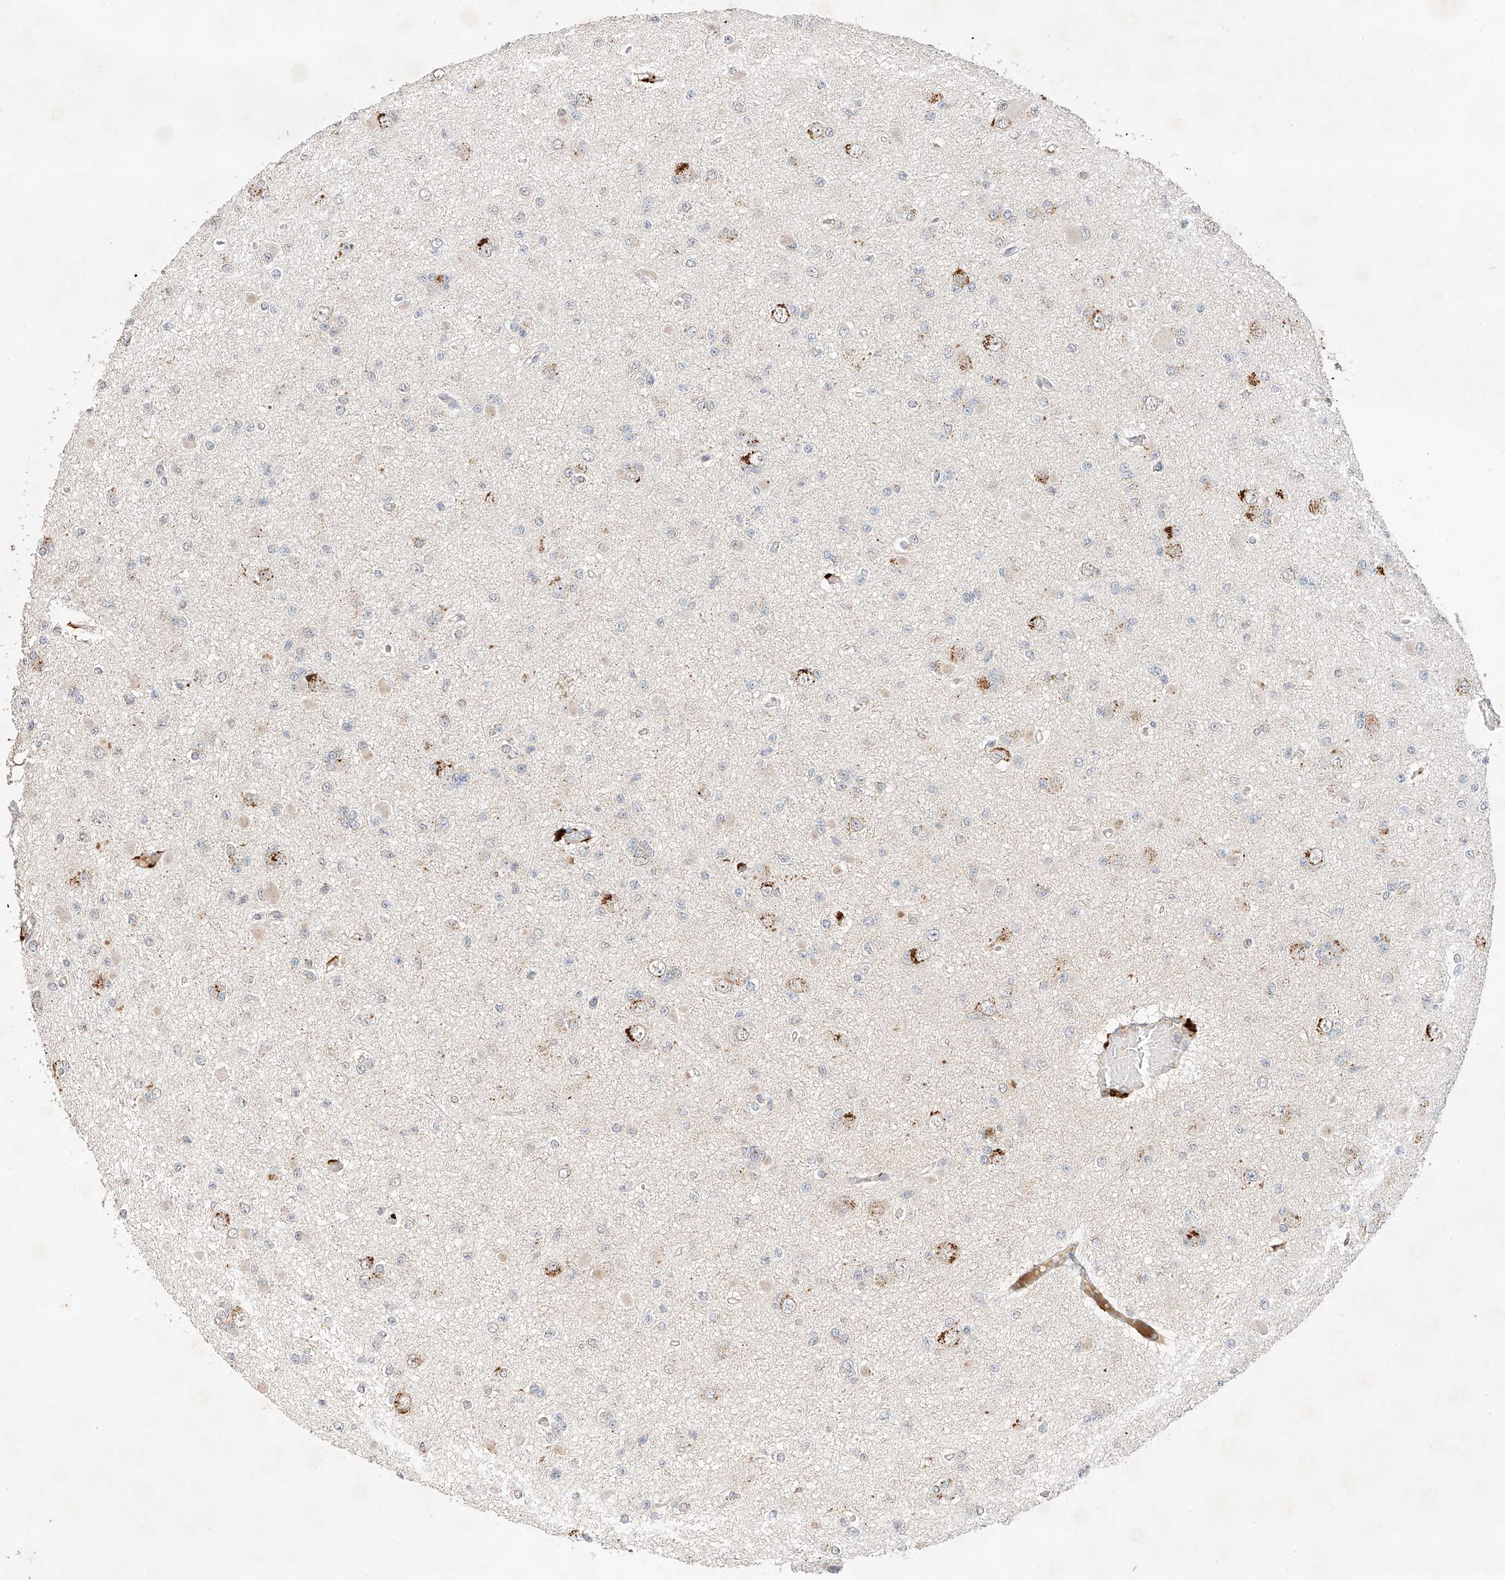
{"staining": {"intensity": "negative", "quantity": "none", "location": "none"}, "tissue": "glioma", "cell_type": "Tumor cells", "image_type": "cancer", "snomed": [{"axis": "morphology", "description": "Glioma, malignant, Low grade"}, {"axis": "topography", "description": "Brain"}], "caption": "A photomicrograph of malignant glioma (low-grade) stained for a protein shows no brown staining in tumor cells.", "gene": "SUSD6", "patient": {"sex": "female", "age": 22}}